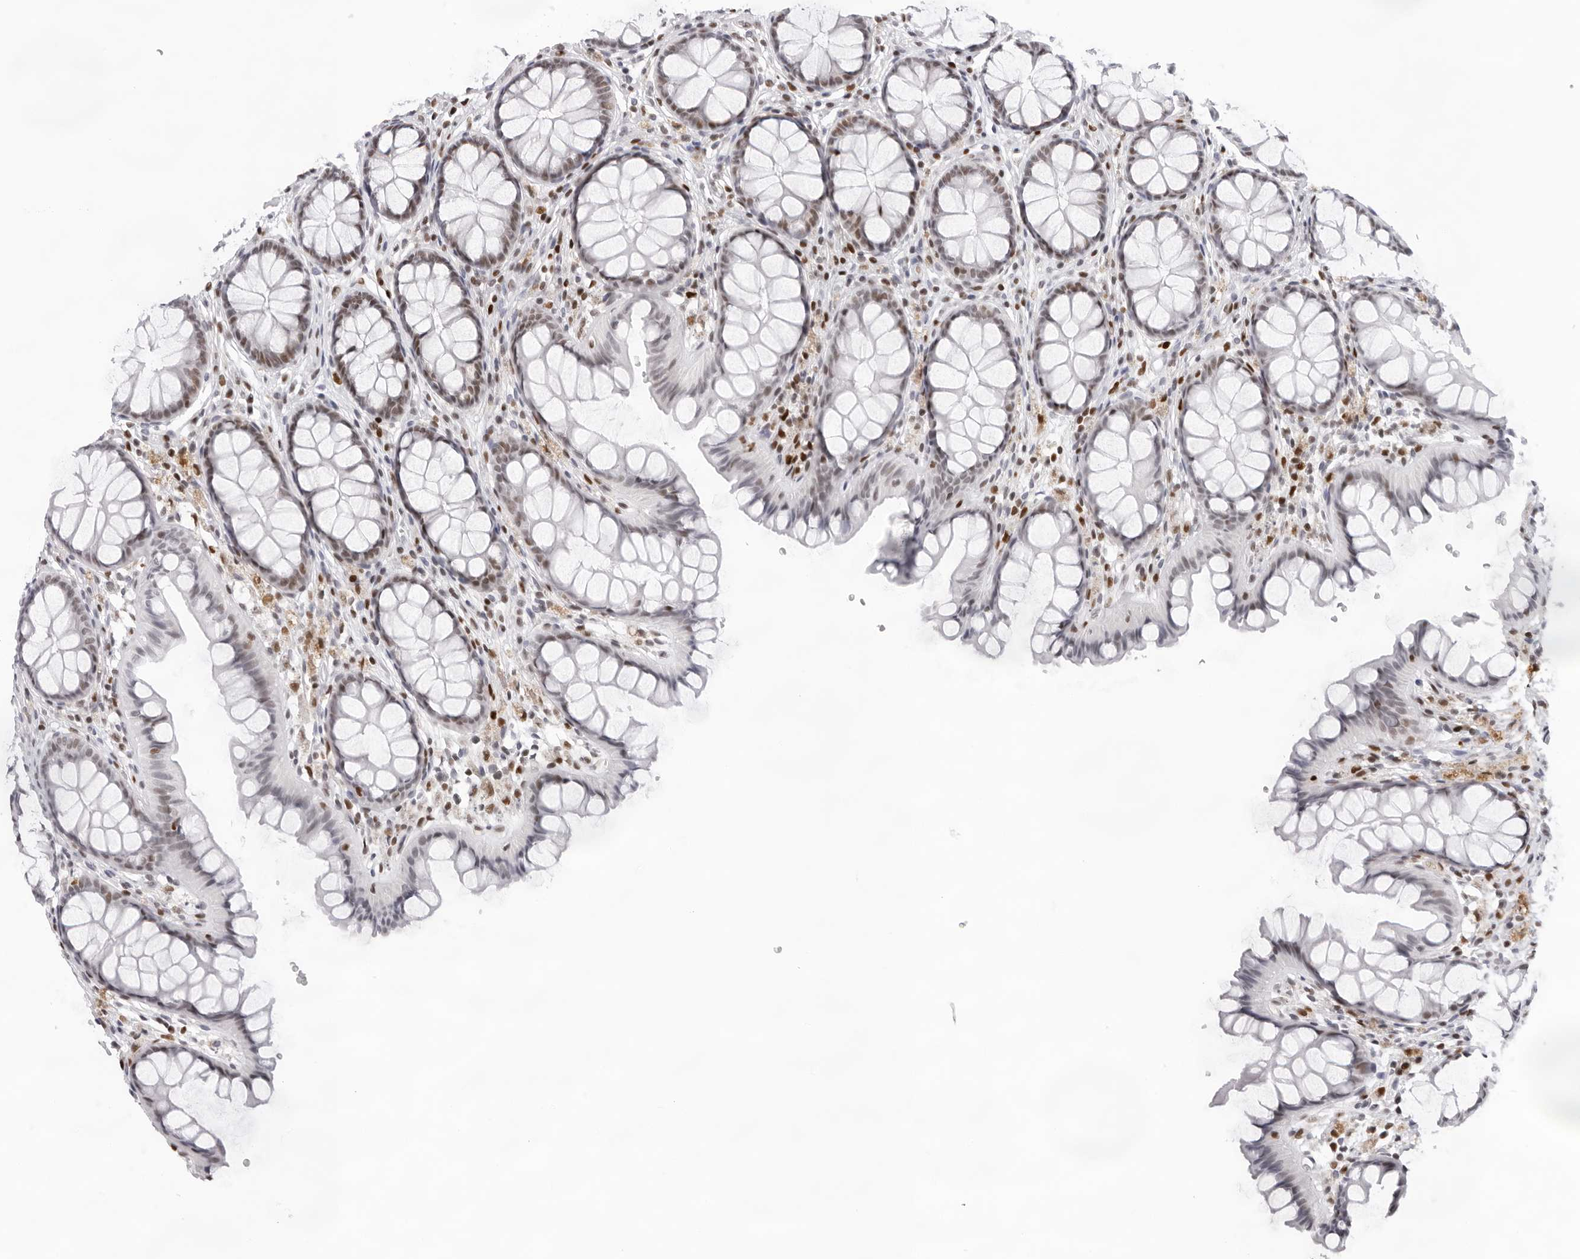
{"staining": {"intensity": "weak", "quantity": "25%-75%", "location": "nuclear"}, "tissue": "colon", "cell_type": "Endothelial cells", "image_type": "normal", "snomed": [{"axis": "morphology", "description": "Normal tissue, NOS"}, {"axis": "topography", "description": "Colon"}], "caption": "Immunohistochemical staining of benign colon exhibits weak nuclear protein staining in approximately 25%-75% of endothelial cells. (IHC, brightfield microscopy, high magnification).", "gene": "OGG1", "patient": {"sex": "female", "age": 55}}